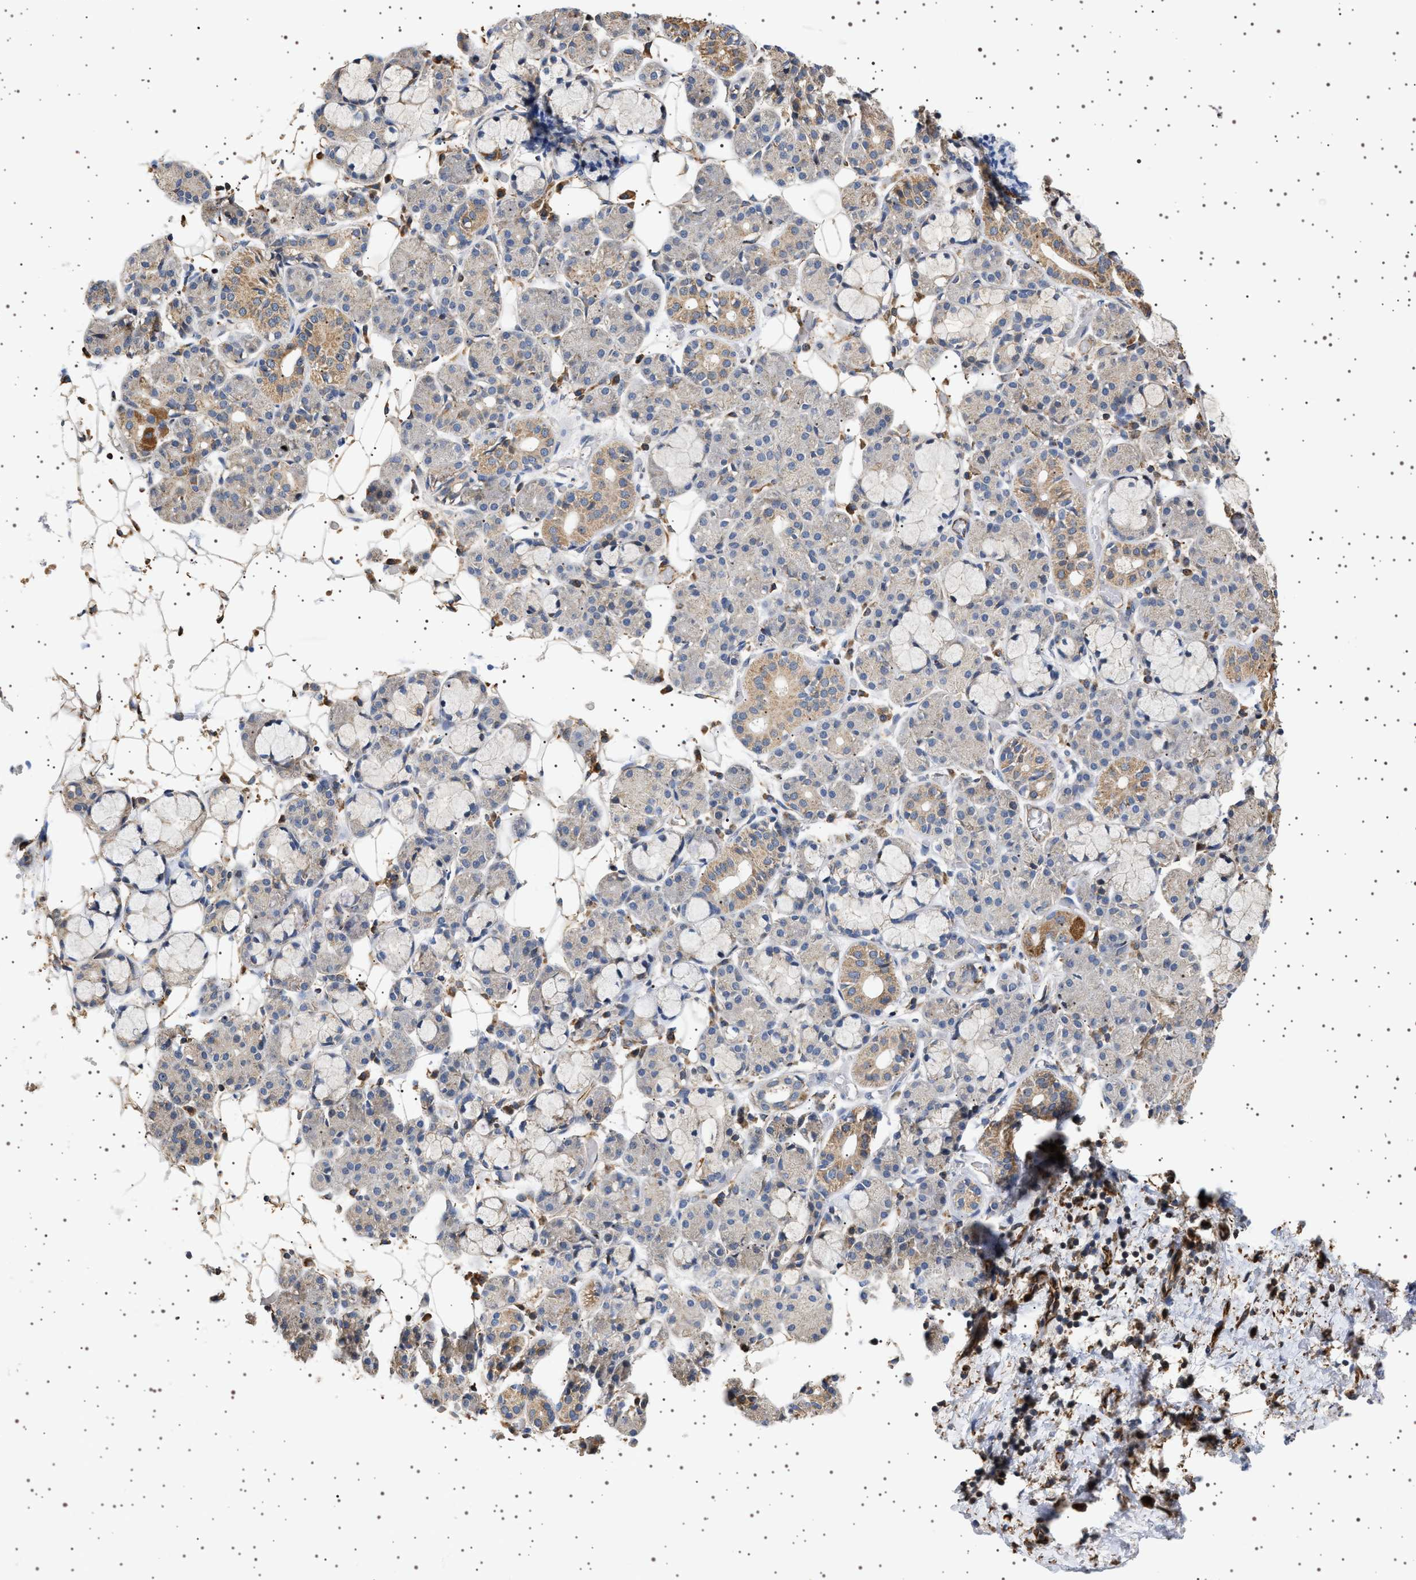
{"staining": {"intensity": "weak", "quantity": "25%-75%", "location": "cytoplasmic/membranous"}, "tissue": "salivary gland", "cell_type": "Glandular cells", "image_type": "normal", "snomed": [{"axis": "morphology", "description": "Normal tissue, NOS"}, {"axis": "topography", "description": "Salivary gland"}], "caption": "Salivary gland stained with DAB IHC exhibits low levels of weak cytoplasmic/membranous staining in approximately 25%-75% of glandular cells. The protein is shown in brown color, while the nuclei are stained blue.", "gene": "TRUB2", "patient": {"sex": "male", "age": 63}}